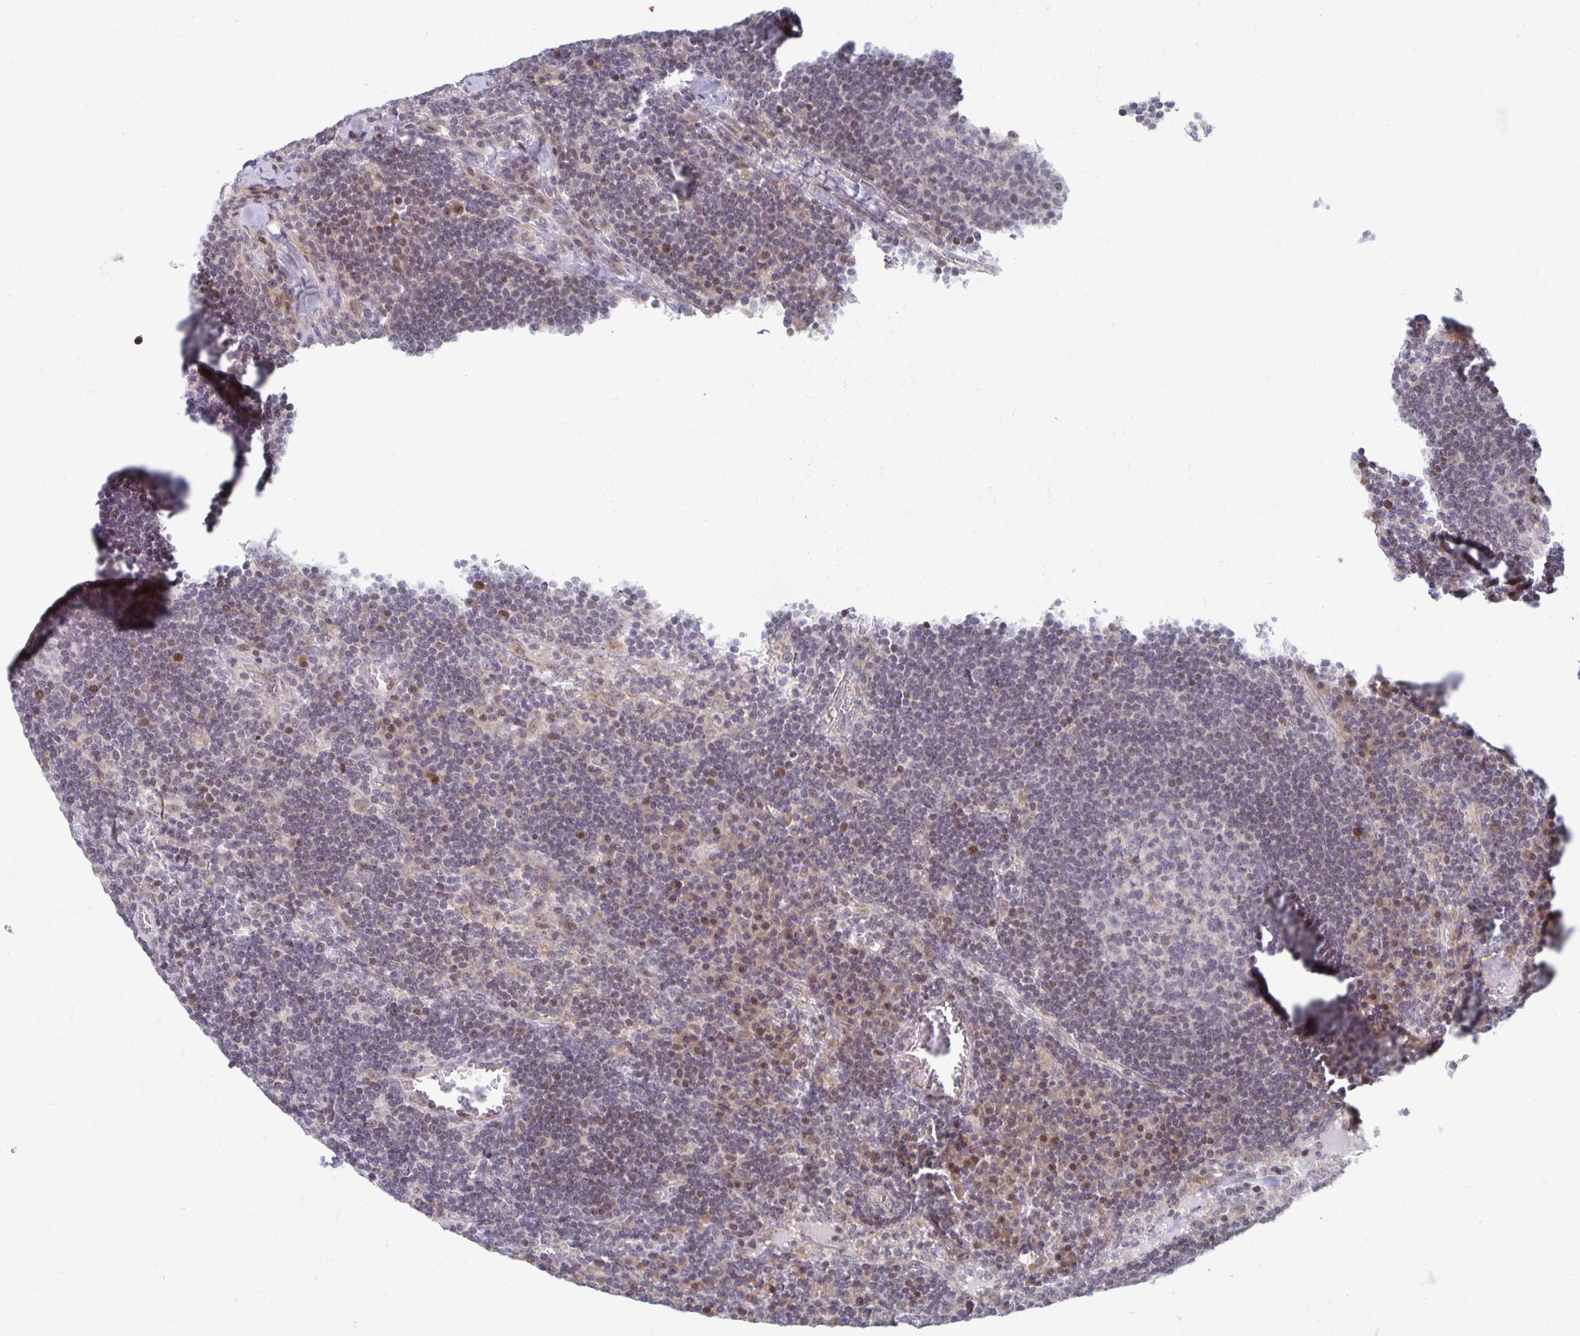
{"staining": {"intensity": "negative", "quantity": "none", "location": "none"}, "tissue": "lymph node", "cell_type": "Germinal center cells", "image_type": "normal", "snomed": [{"axis": "morphology", "description": "Normal tissue, NOS"}, {"axis": "topography", "description": "Lymph node"}], "caption": "The image exhibits no staining of germinal center cells in benign lymph node.", "gene": "HCFC1R1", "patient": {"sex": "male", "age": 67}}